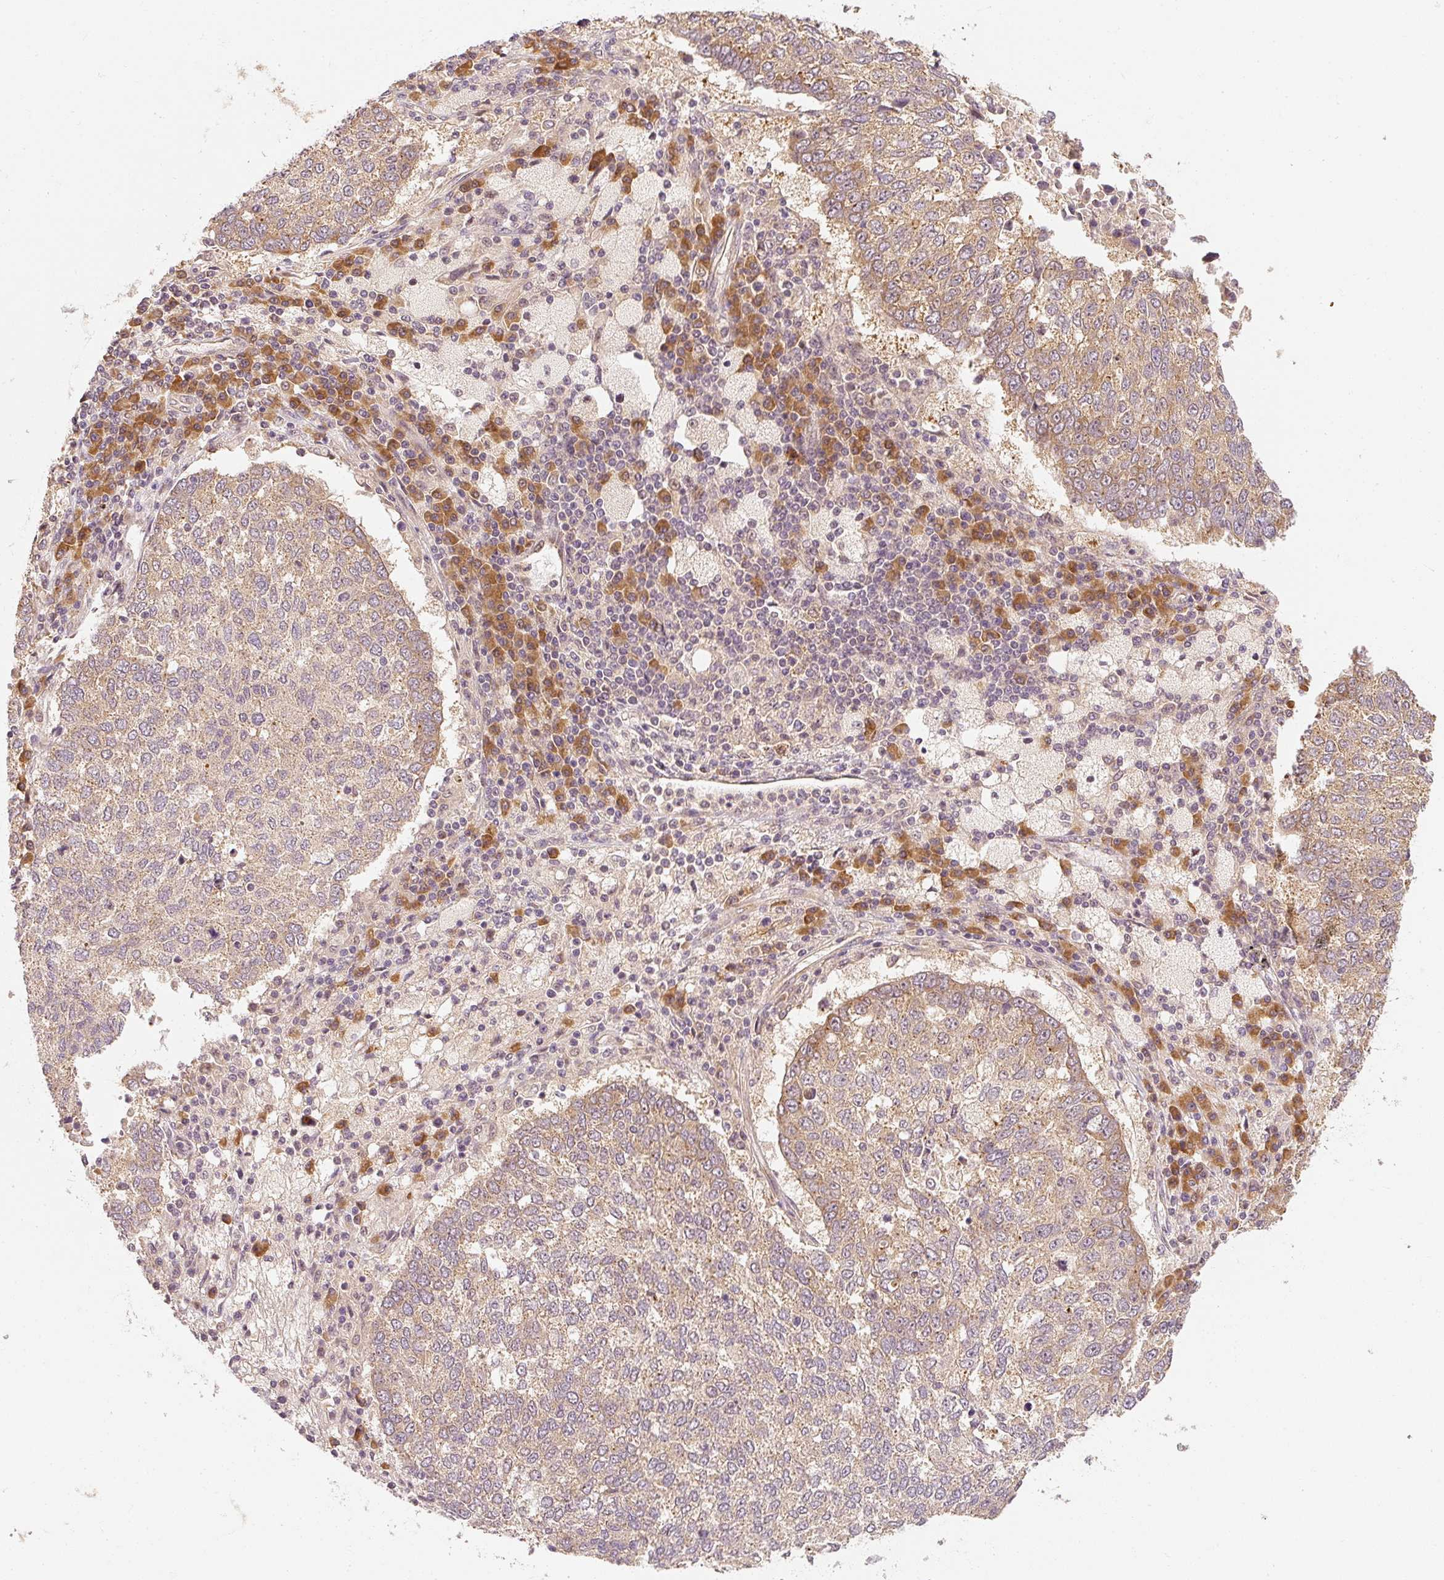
{"staining": {"intensity": "weak", "quantity": ">75%", "location": "cytoplasmic/membranous"}, "tissue": "lung cancer", "cell_type": "Tumor cells", "image_type": "cancer", "snomed": [{"axis": "morphology", "description": "Squamous cell carcinoma, NOS"}, {"axis": "topography", "description": "Lung"}], "caption": "The micrograph reveals staining of lung cancer, revealing weak cytoplasmic/membranous protein expression (brown color) within tumor cells.", "gene": "EEF1A2", "patient": {"sex": "male", "age": 73}}